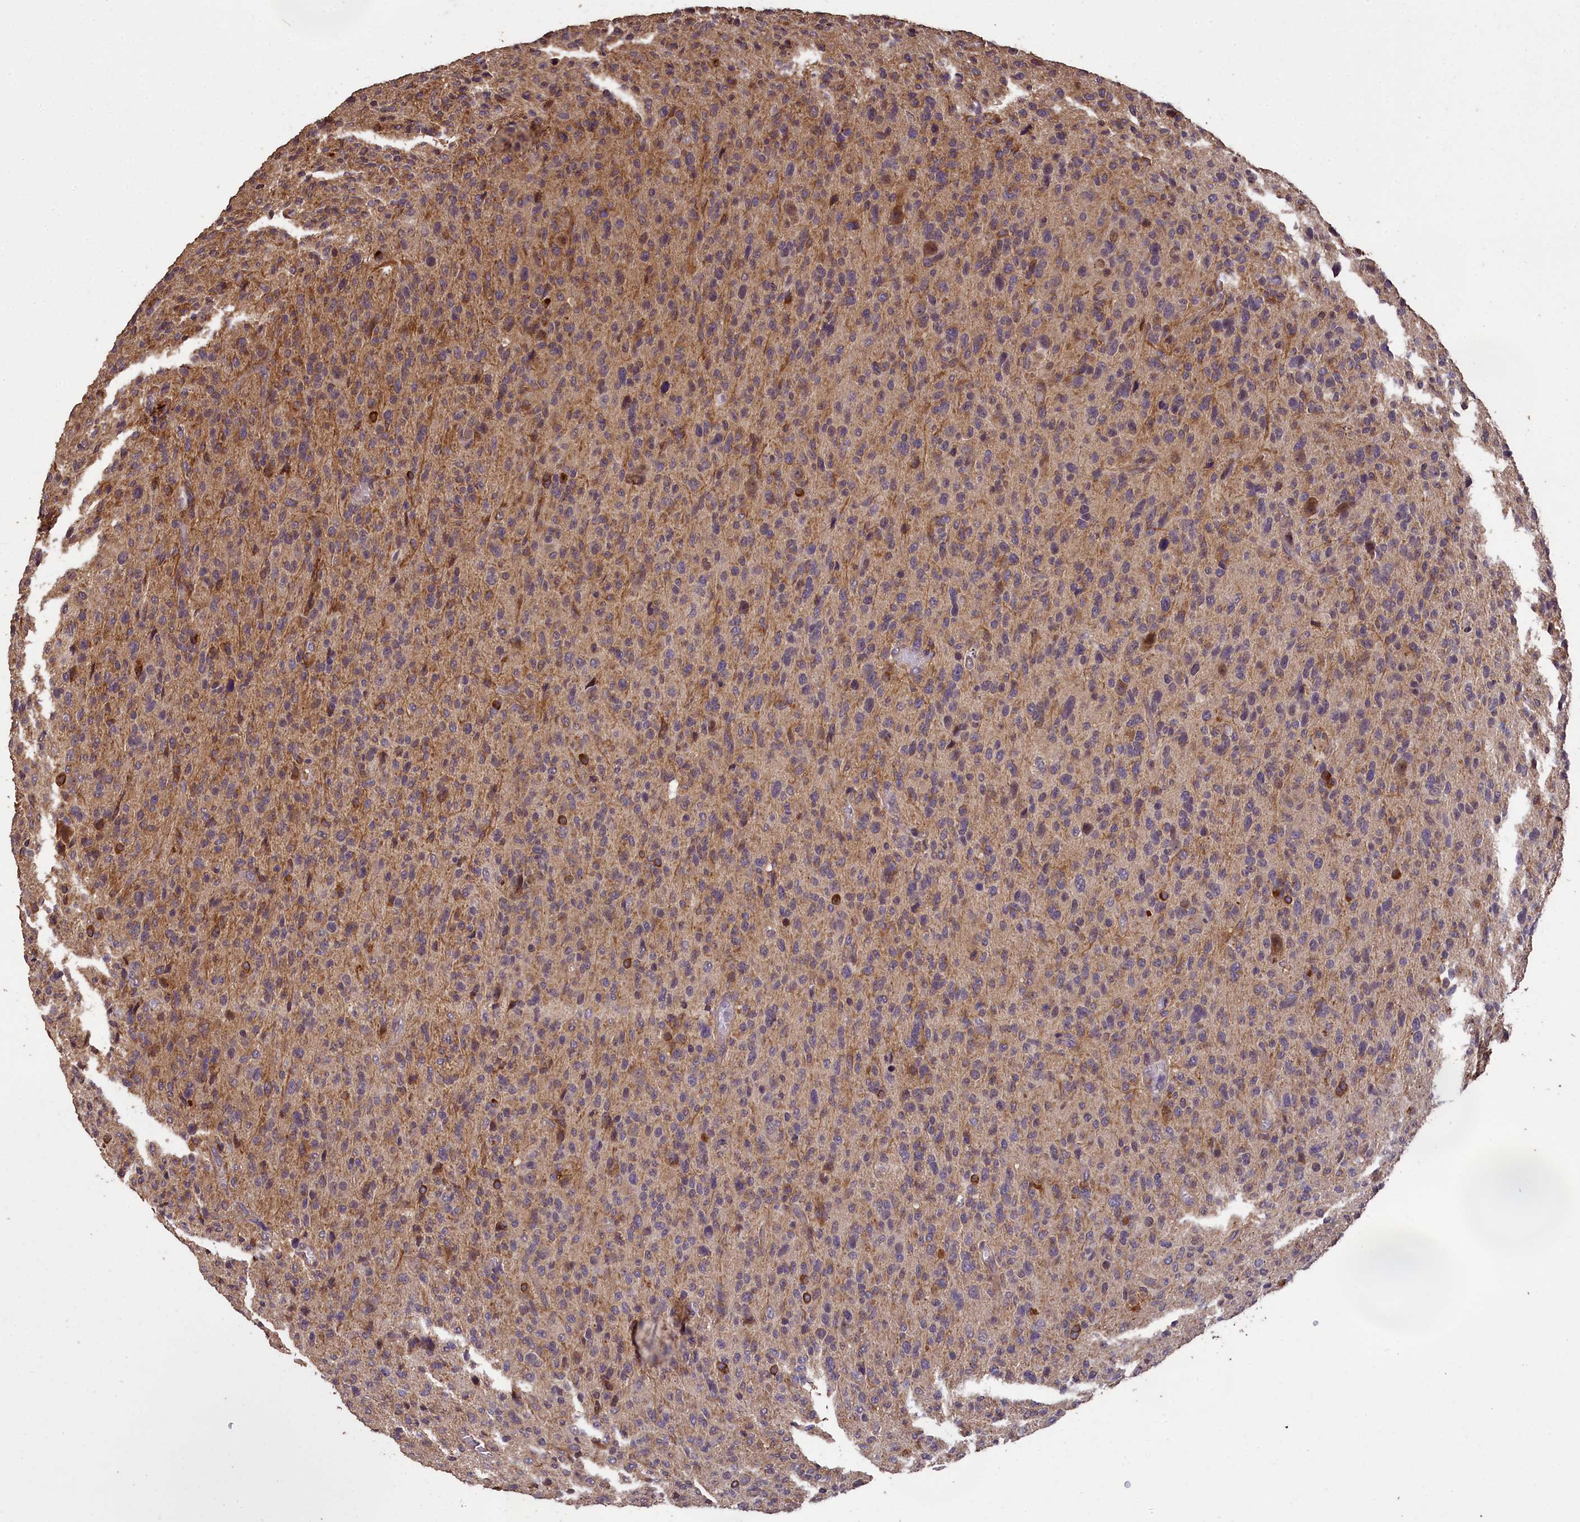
{"staining": {"intensity": "weak", "quantity": "<25%", "location": "cytoplasmic/membranous"}, "tissue": "glioma", "cell_type": "Tumor cells", "image_type": "cancer", "snomed": [{"axis": "morphology", "description": "Glioma, malignant, High grade"}, {"axis": "topography", "description": "Brain"}], "caption": "Tumor cells show no significant protein expression in malignant high-grade glioma.", "gene": "CHD9", "patient": {"sex": "female", "age": 57}}